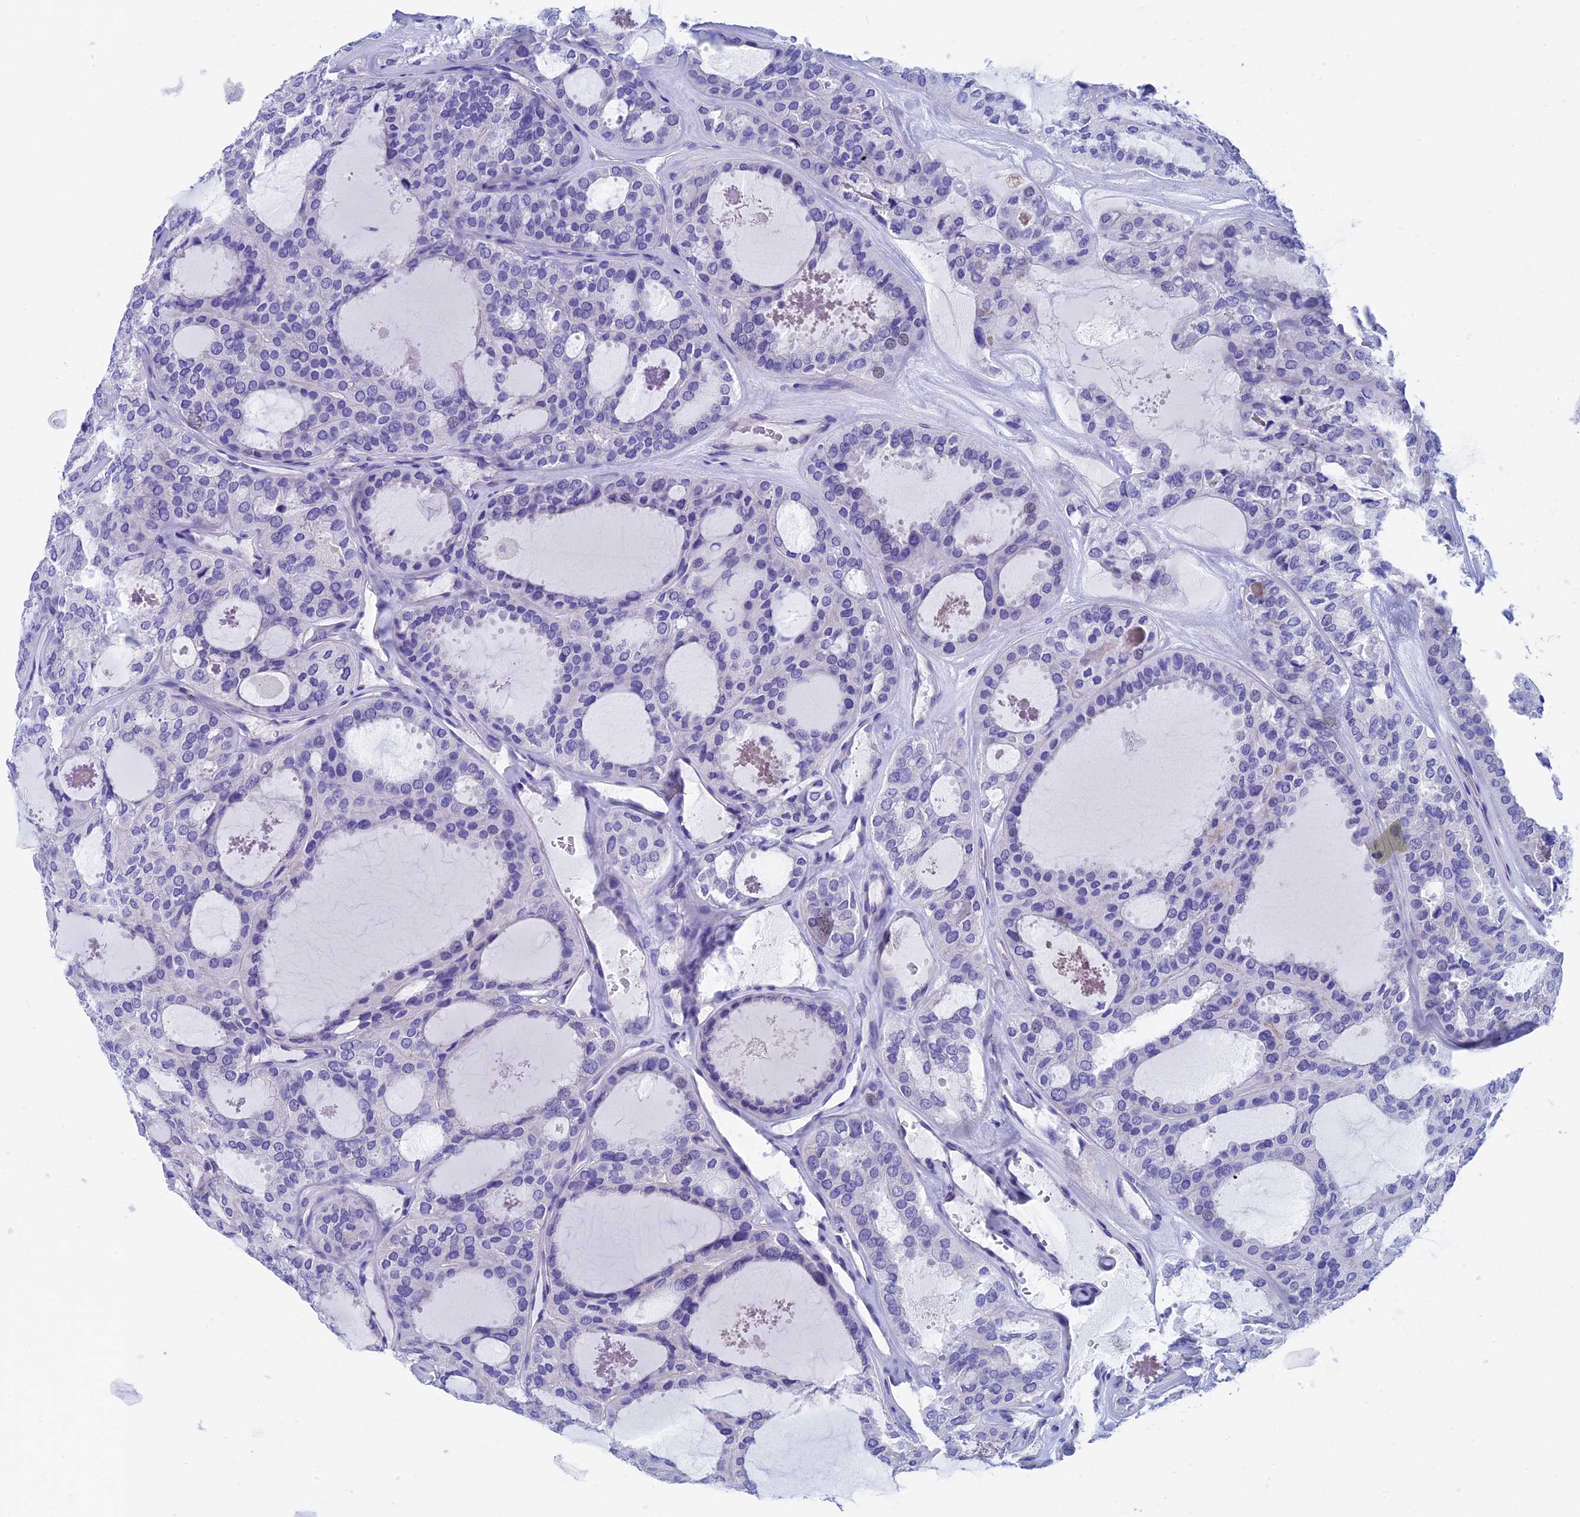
{"staining": {"intensity": "negative", "quantity": "none", "location": "none"}, "tissue": "thyroid cancer", "cell_type": "Tumor cells", "image_type": "cancer", "snomed": [{"axis": "morphology", "description": "Follicular adenoma carcinoma, NOS"}, {"axis": "topography", "description": "Thyroid gland"}], "caption": "This is an immunohistochemistry micrograph of human follicular adenoma carcinoma (thyroid). There is no staining in tumor cells.", "gene": "SEPTIN1", "patient": {"sex": "male", "age": 75}}